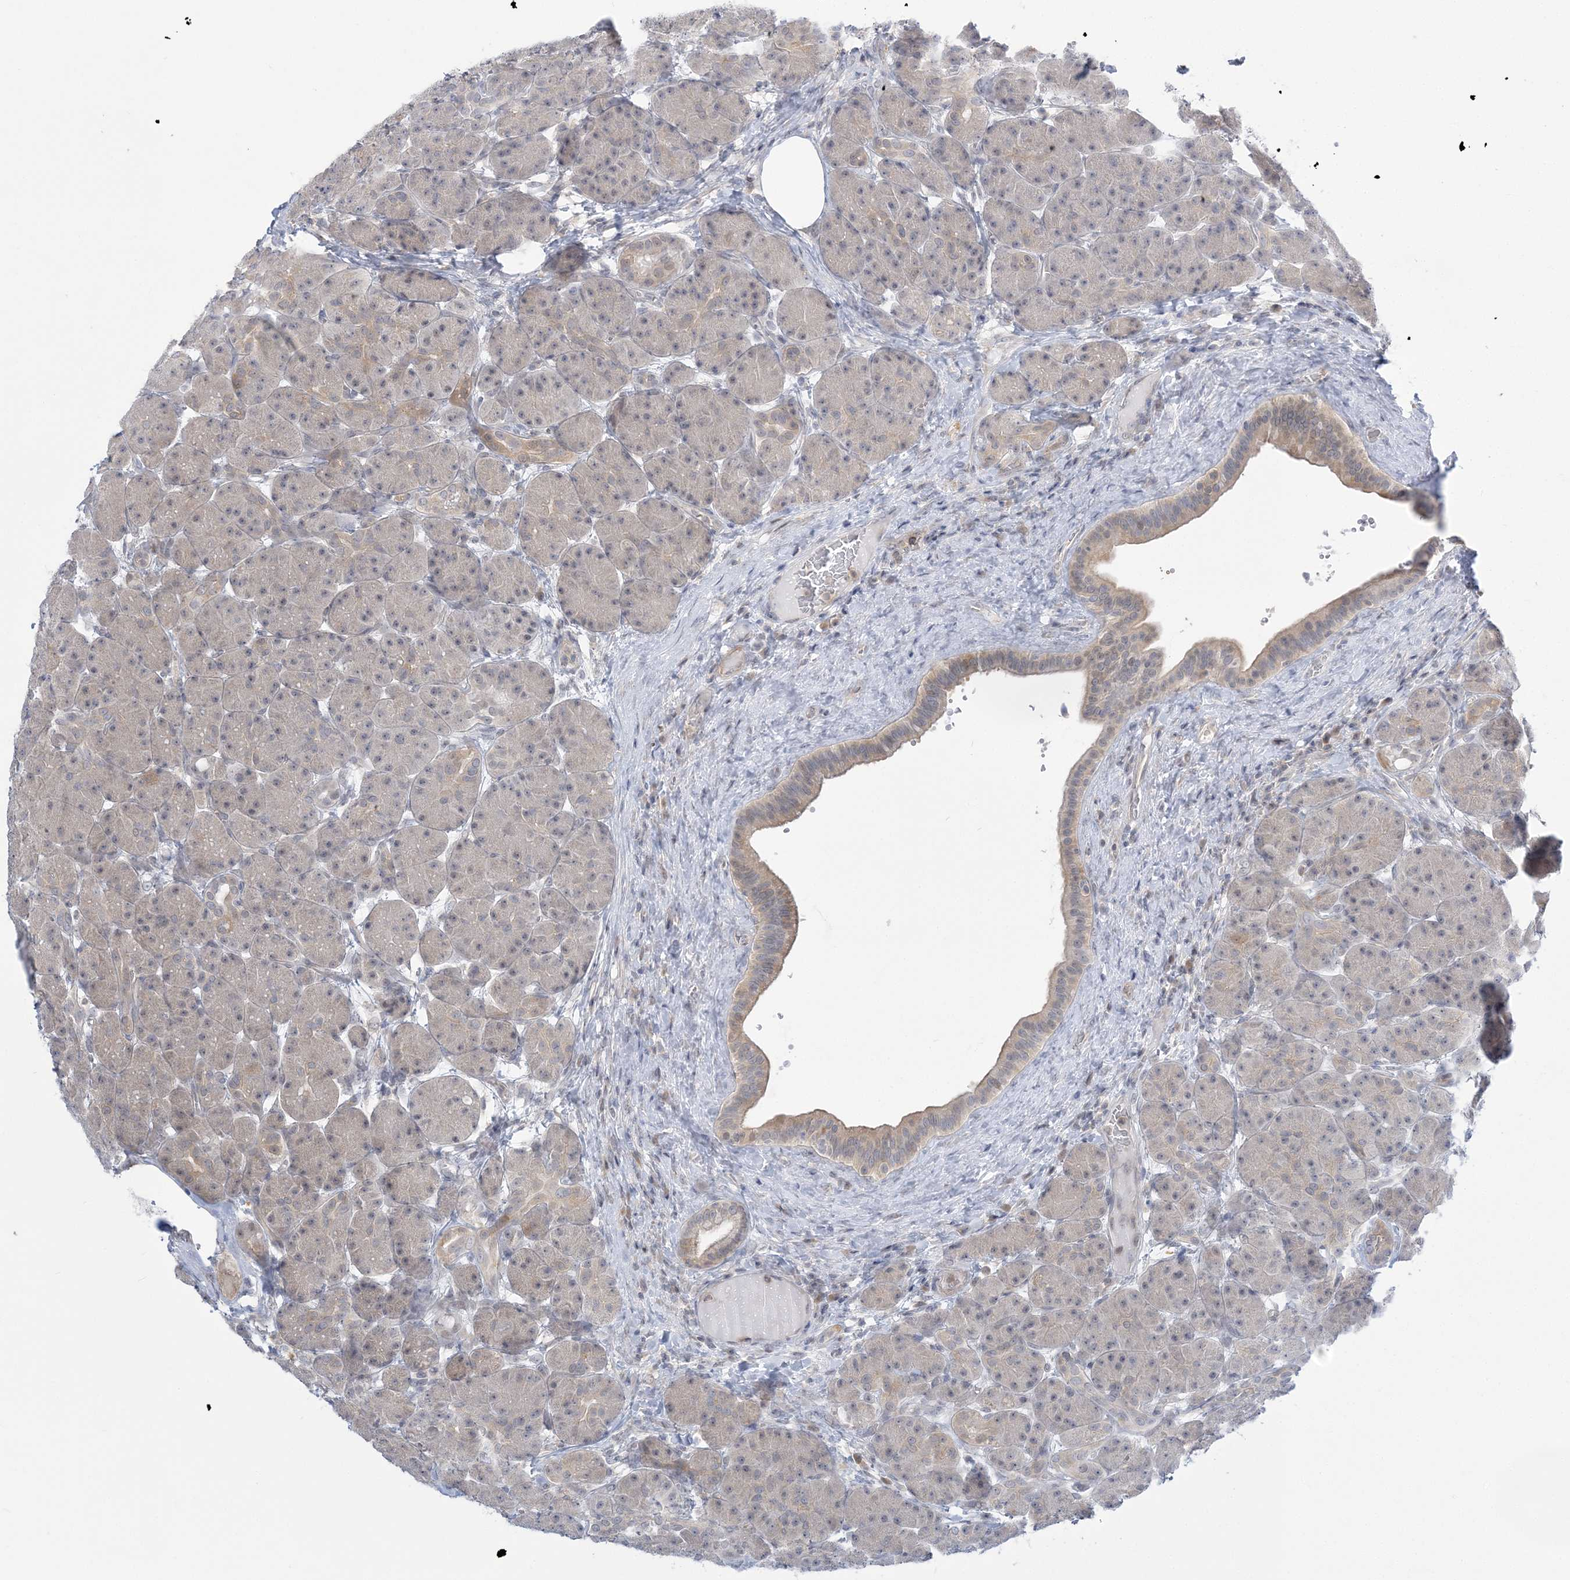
{"staining": {"intensity": "weak", "quantity": "<25%", "location": "cytoplasmic/membranous"}, "tissue": "pancreas", "cell_type": "Exocrine glandular cells", "image_type": "normal", "snomed": [{"axis": "morphology", "description": "Normal tissue, NOS"}, {"axis": "topography", "description": "Pancreas"}], "caption": "Immunohistochemistry (IHC) micrograph of benign pancreas: pancreas stained with DAB reveals no significant protein staining in exocrine glandular cells.", "gene": "THADA", "patient": {"sex": "male", "age": 63}}